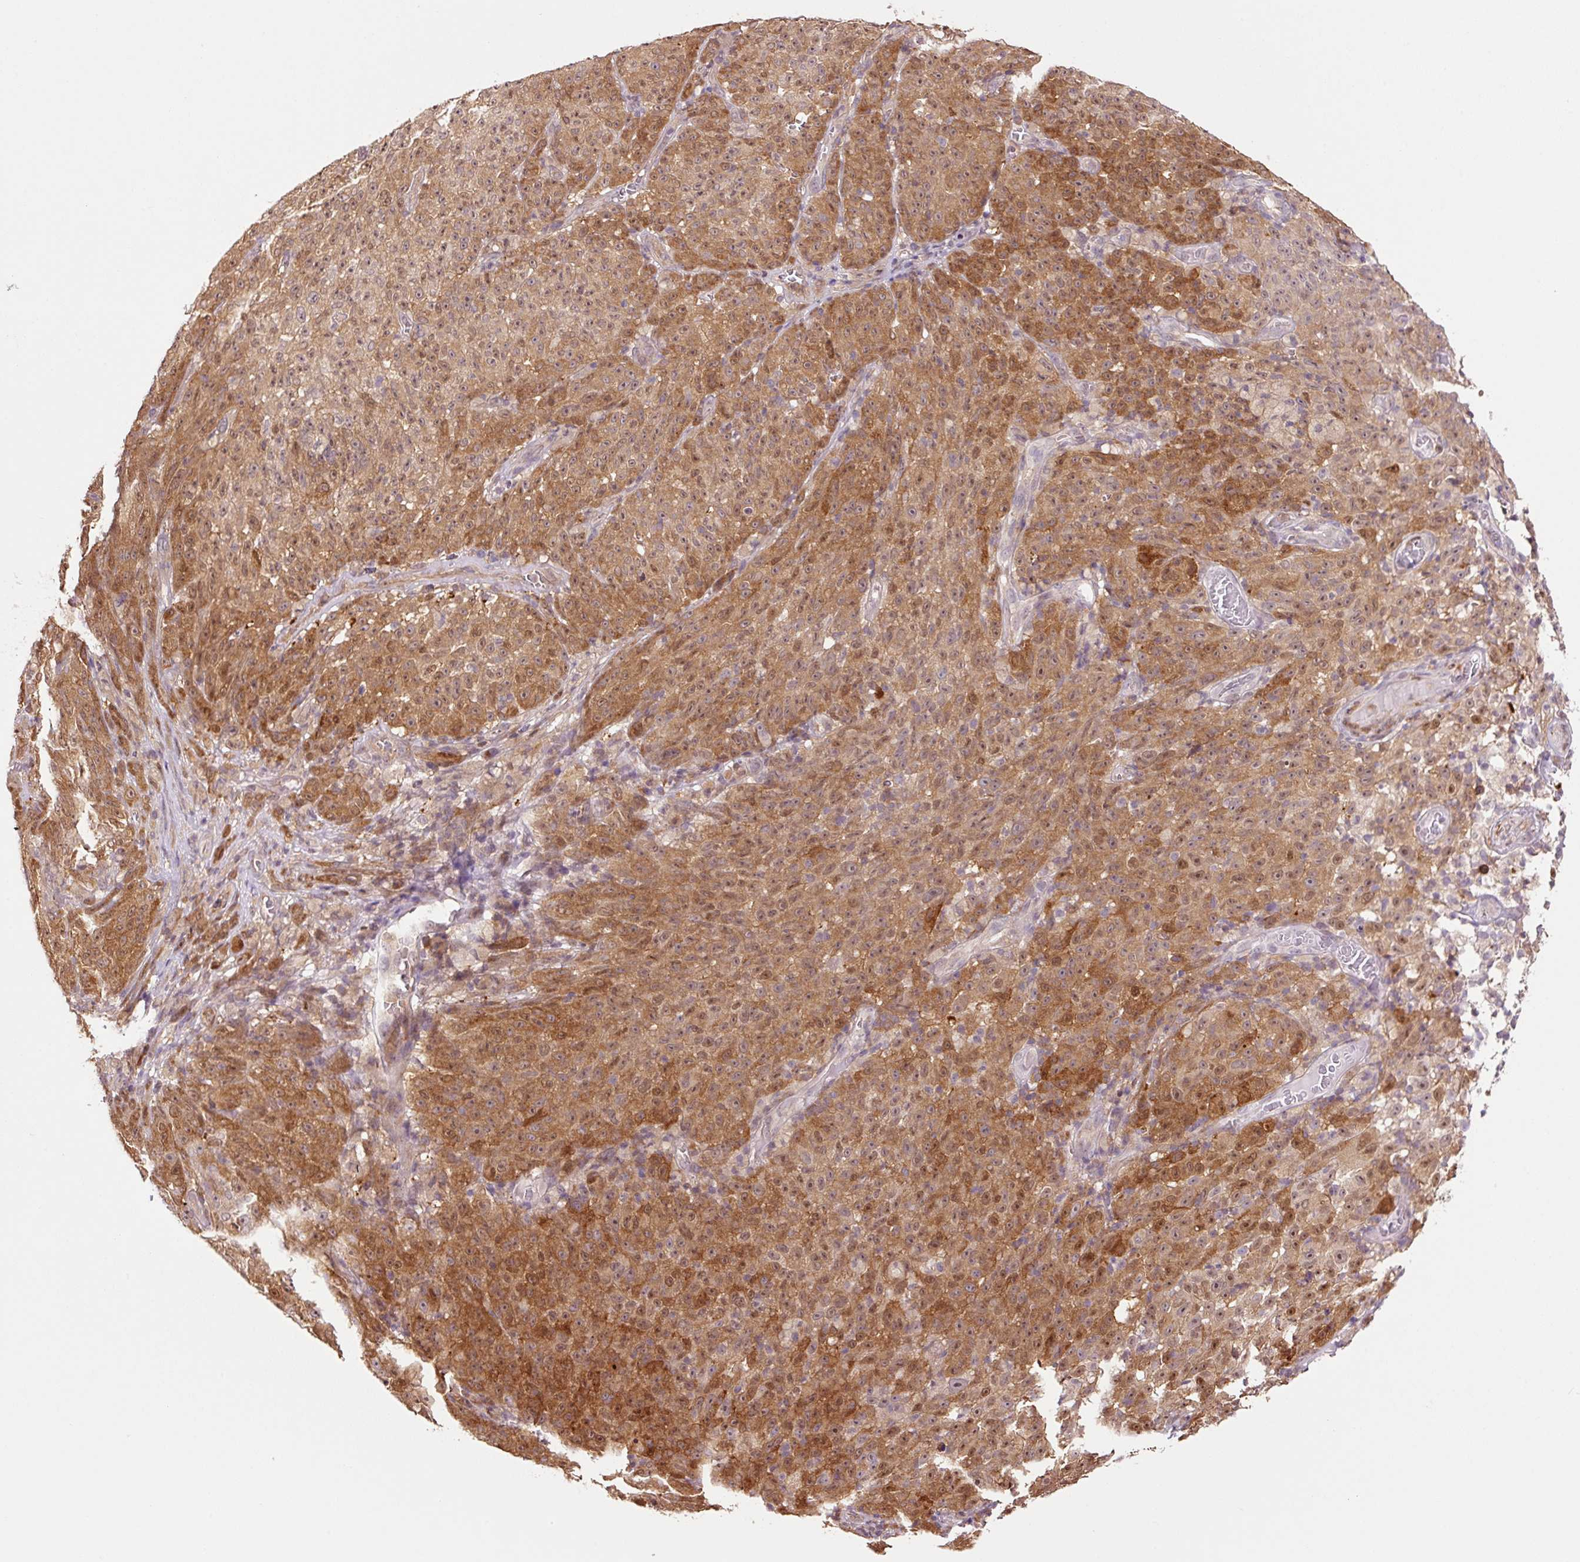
{"staining": {"intensity": "moderate", "quantity": ">75%", "location": "cytoplasmic/membranous,nuclear"}, "tissue": "melanoma", "cell_type": "Tumor cells", "image_type": "cancer", "snomed": [{"axis": "morphology", "description": "Malignant melanoma, NOS"}, {"axis": "topography", "description": "Skin"}], "caption": "Immunohistochemical staining of human melanoma demonstrates medium levels of moderate cytoplasmic/membranous and nuclear positivity in about >75% of tumor cells.", "gene": "FBXL14", "patient": {"sex": "female", "age": 82}}